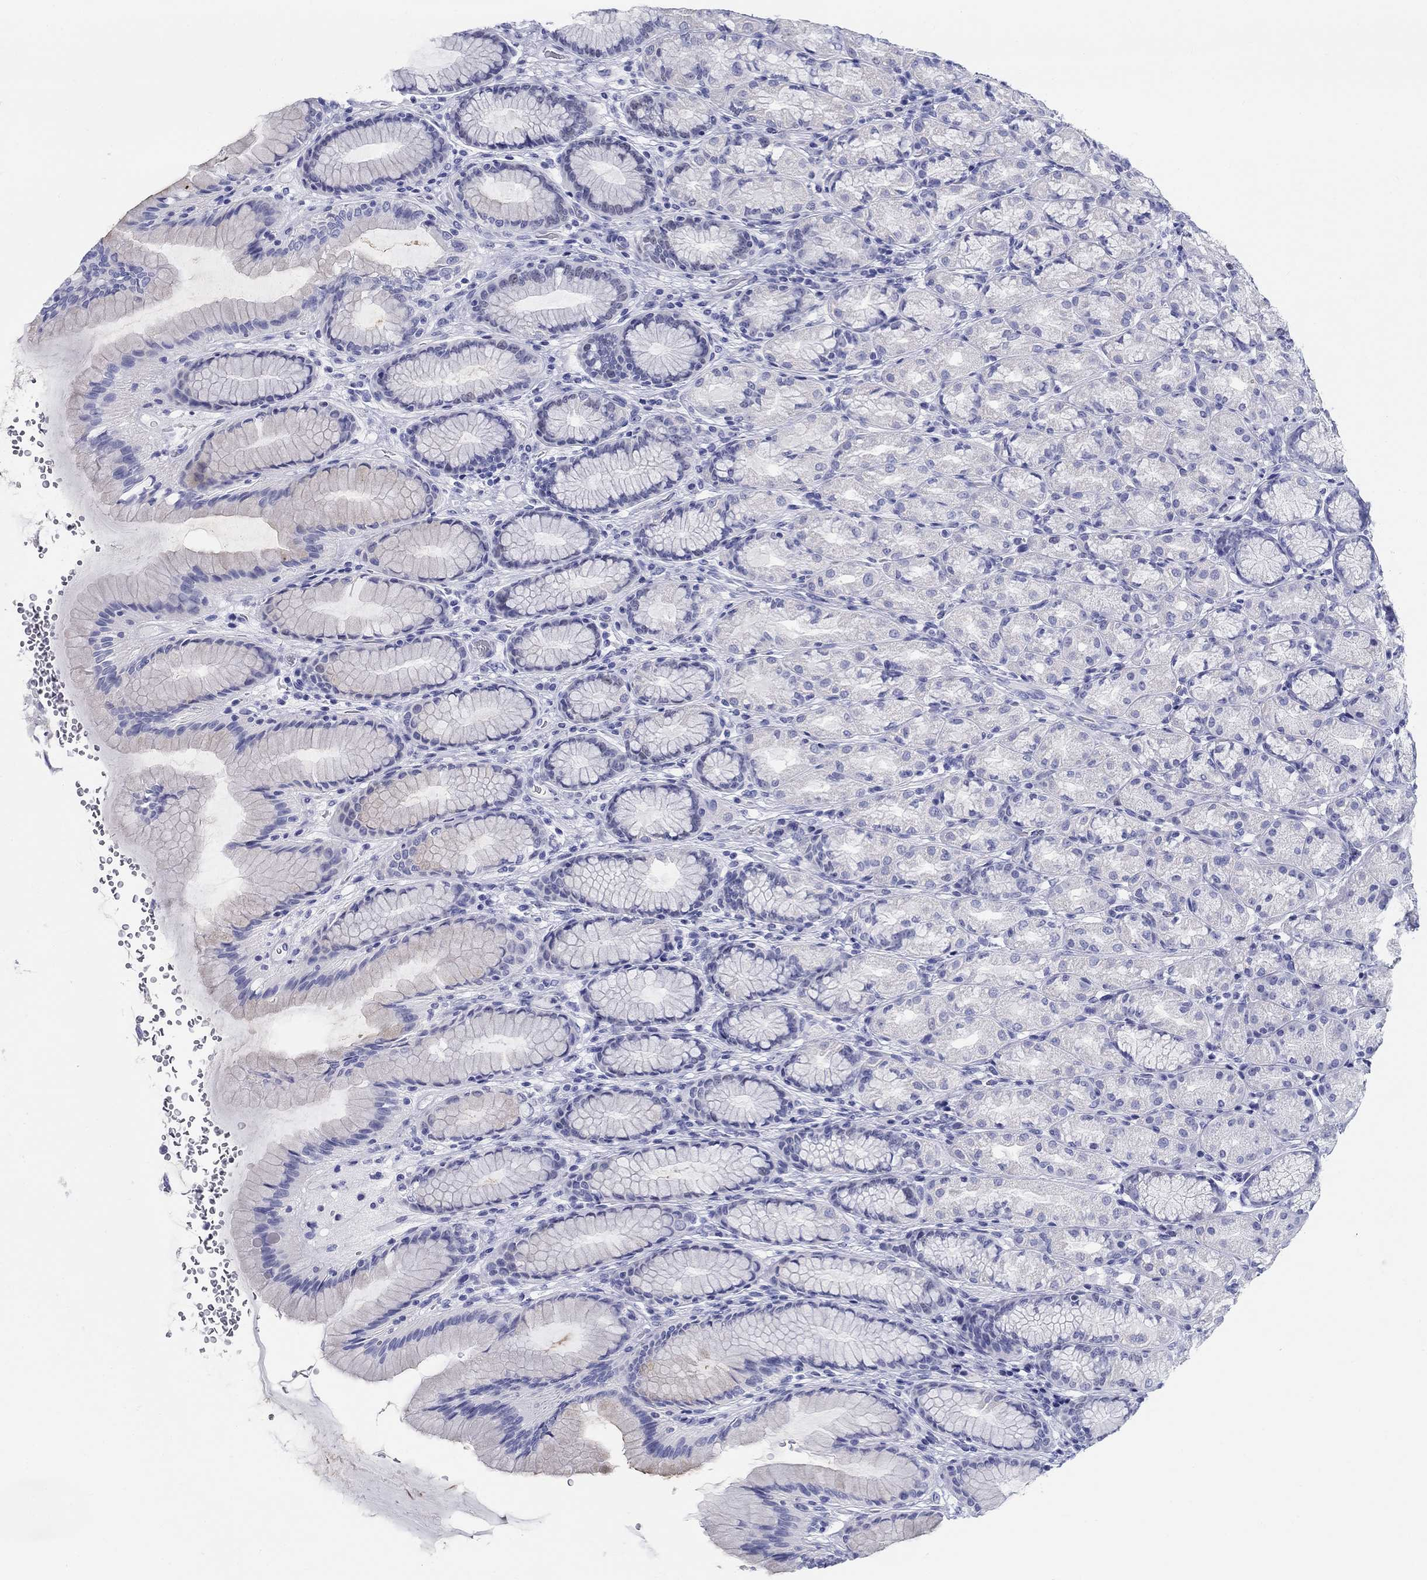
{"staining": {"intensity": "negative", "quantity": "none", "location": "none"}, "tissue": "stomach", "cell_type": "Glandular cells", "image_type": "normal", "snomed": [{"axis": "morphology", "description": "Normal tissue, NOS"}, {"axis": "morphology", "description": "Adenocarcinoma, NOS"}, {"axis": "topography", "description": "Stomach"}], "caption": "IHC image of normal stomach: human stomach stained with DAB shows no significant protein expression in glandular cells.", "gene": "LAMP5", "patient": {"sex": "female", "age": 79}}